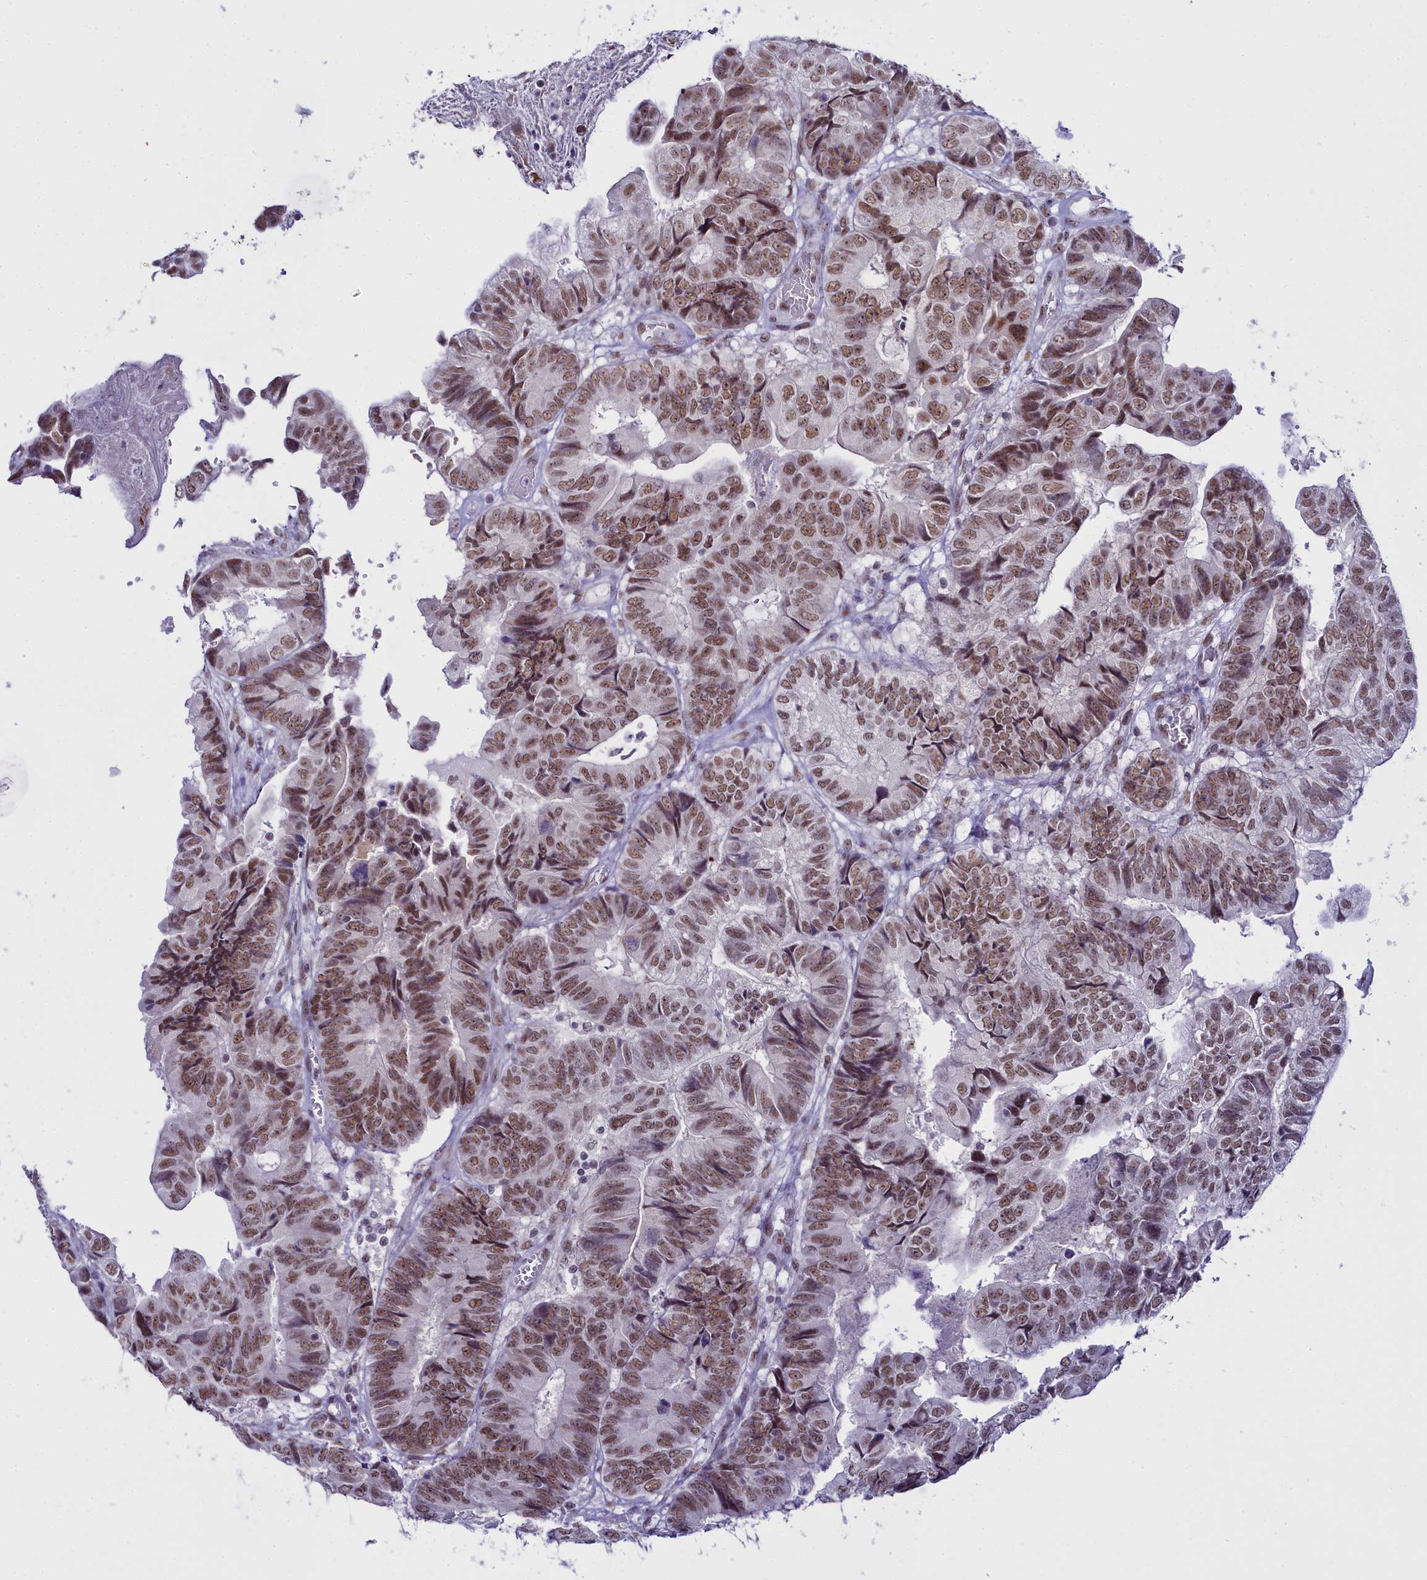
{"staining": {"intensity": "moderate", "quantity": ">75%", "location": "nuclear"}, "tissue": "colorectal cancer", "cell_type": "Tumor cells", "image_type": "cancer", "snomed": [{"axis": "morphology", "description": "Adenocarcinoma, NOS"}, {"axis": "topography", "description": "Colon"}], "caption": "Protein expression analysis of human colorectal adenocarcinoma reveals moderate nuclear expression in approximately >75% of tumor cells.", "gene": "RBM12", "patient": {"sex": "male", "age": 85}}